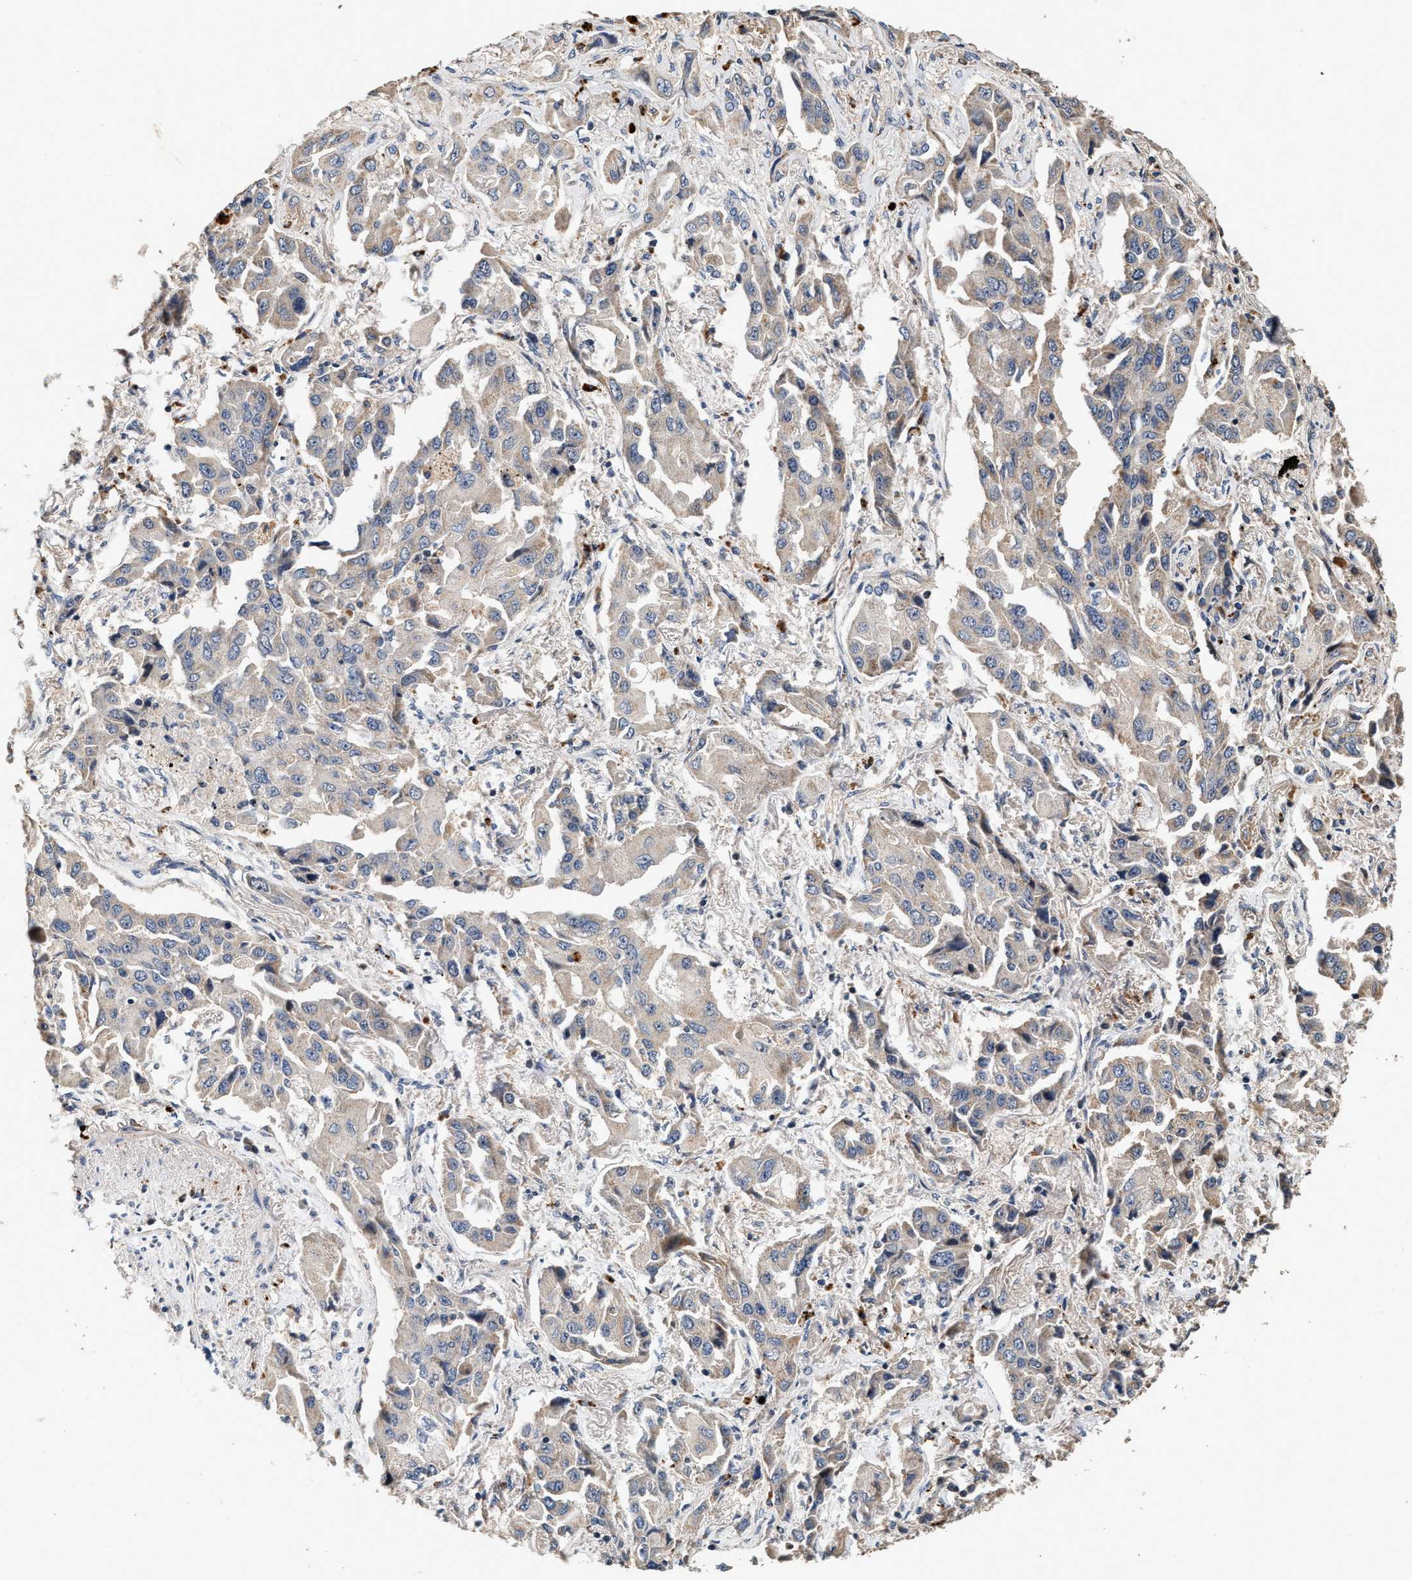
{"staining": {"intensity": "negative", "quantity": "none", "location": "none"}, "tissue": "lung cancer", "cell_type": "Tumor cells", "image_type": "cancer", "snomed": [{"axis": "morphology", "description": "Adenocarcinoma, NOS"}, {"axis": "topography", "description": "Lung"}], "caption": "DAB (3,3'-diaminobenzidine) immunohistochemical staining of human lung cancer (adenocarcinoma) reveals no significant staining in tumor cells.", "gene": "PTGR3", "patient": {"sex": "female", "age": 65}}